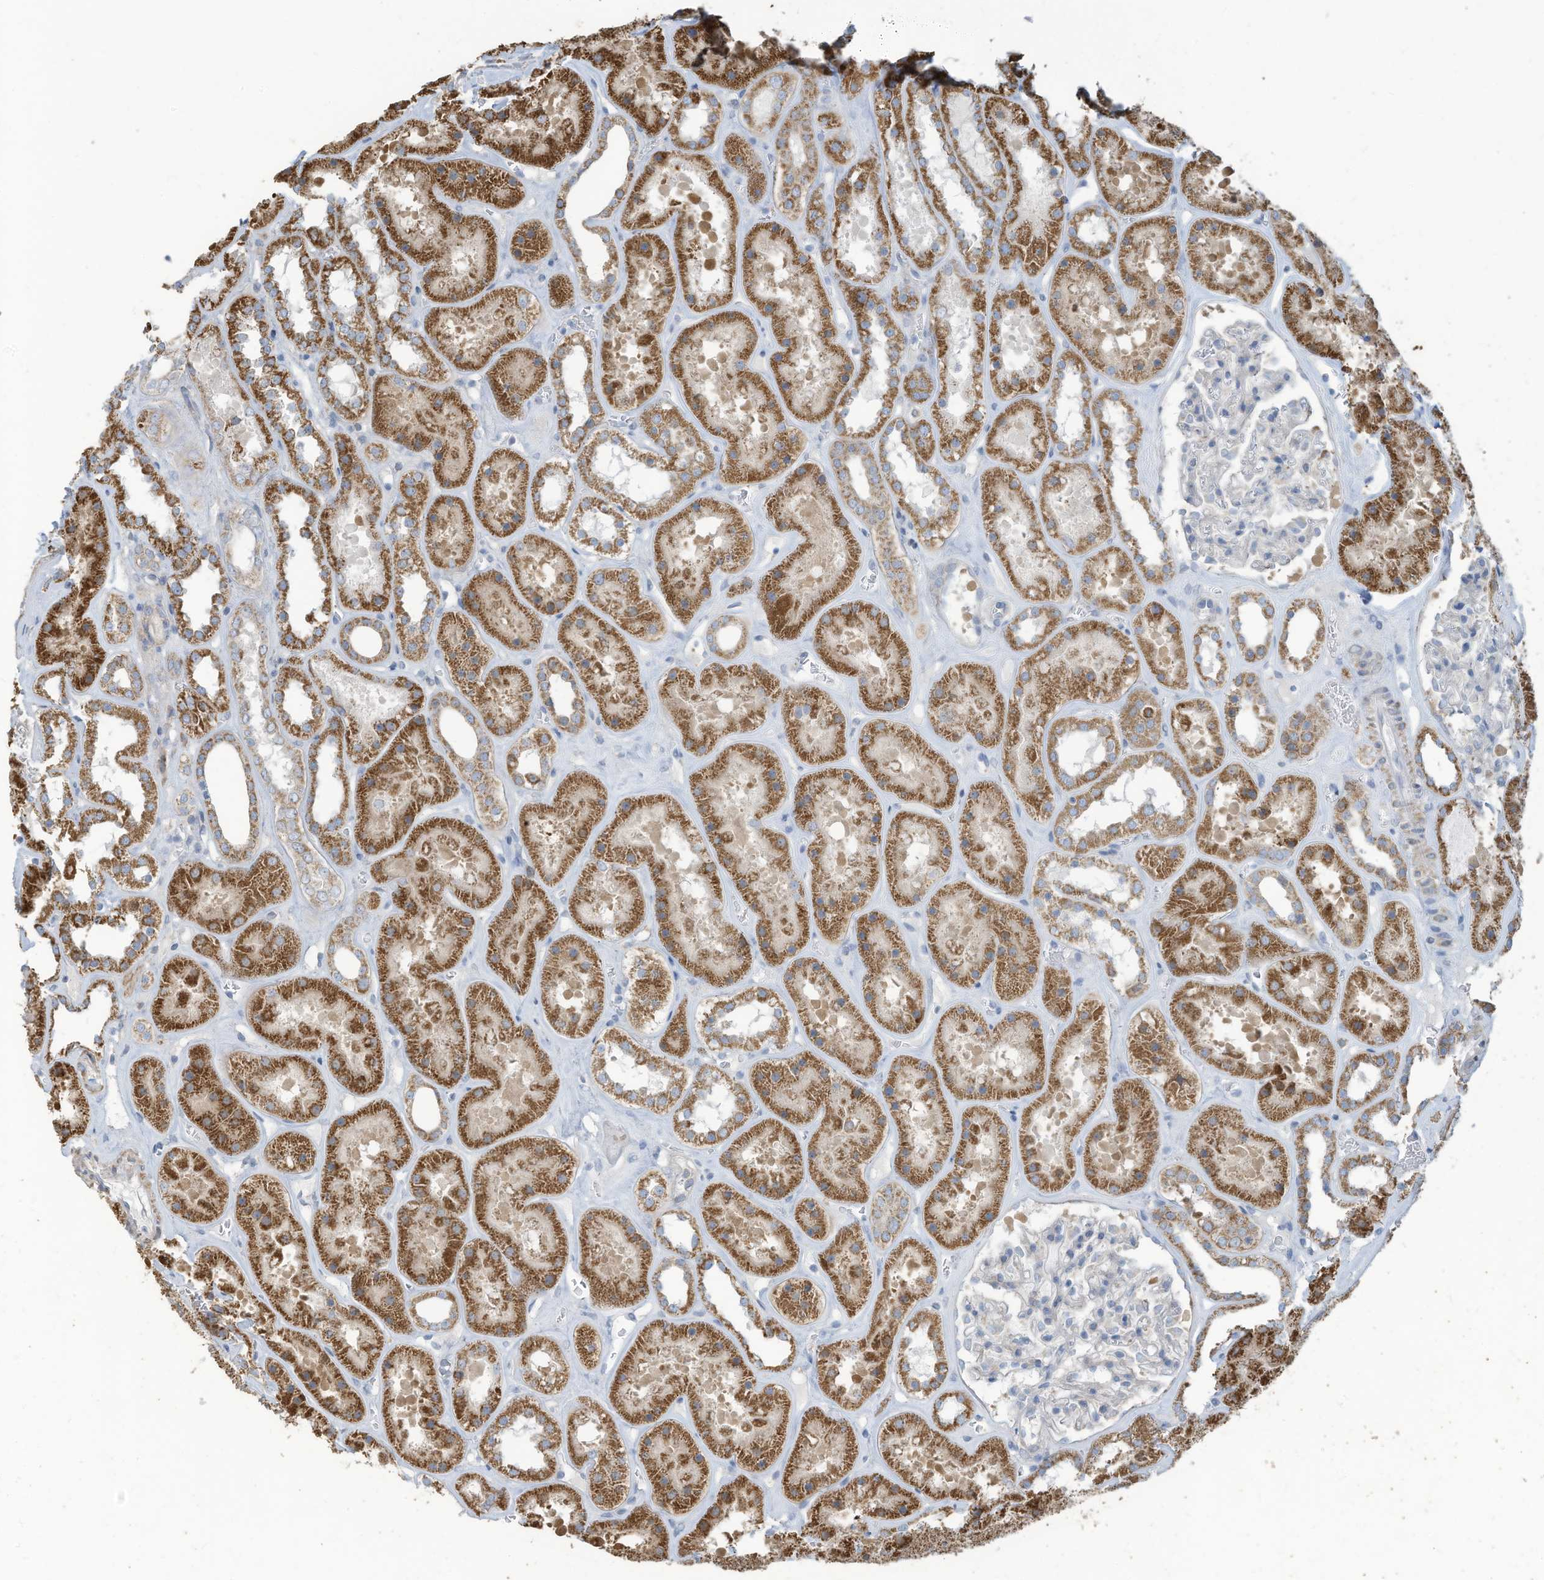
{"staining": {"intensity": "negative", "quantity": "none", "location": "none"}, "tissue": "kidney", "cell_type": "Cells in glomeruli", "image_type": "normal", "snomed": [{"axis": "morphology", "description": "Normal tissue, NOS"}, {"axis": "topography", "description": "Kidney"}], "caption": "This is an immunohistochemistry micrograph of benign kidney. There is no expression in cells in glomeruli.", "gene": "GTPBP2", "patient": {"sex": "female", "age": 41}}